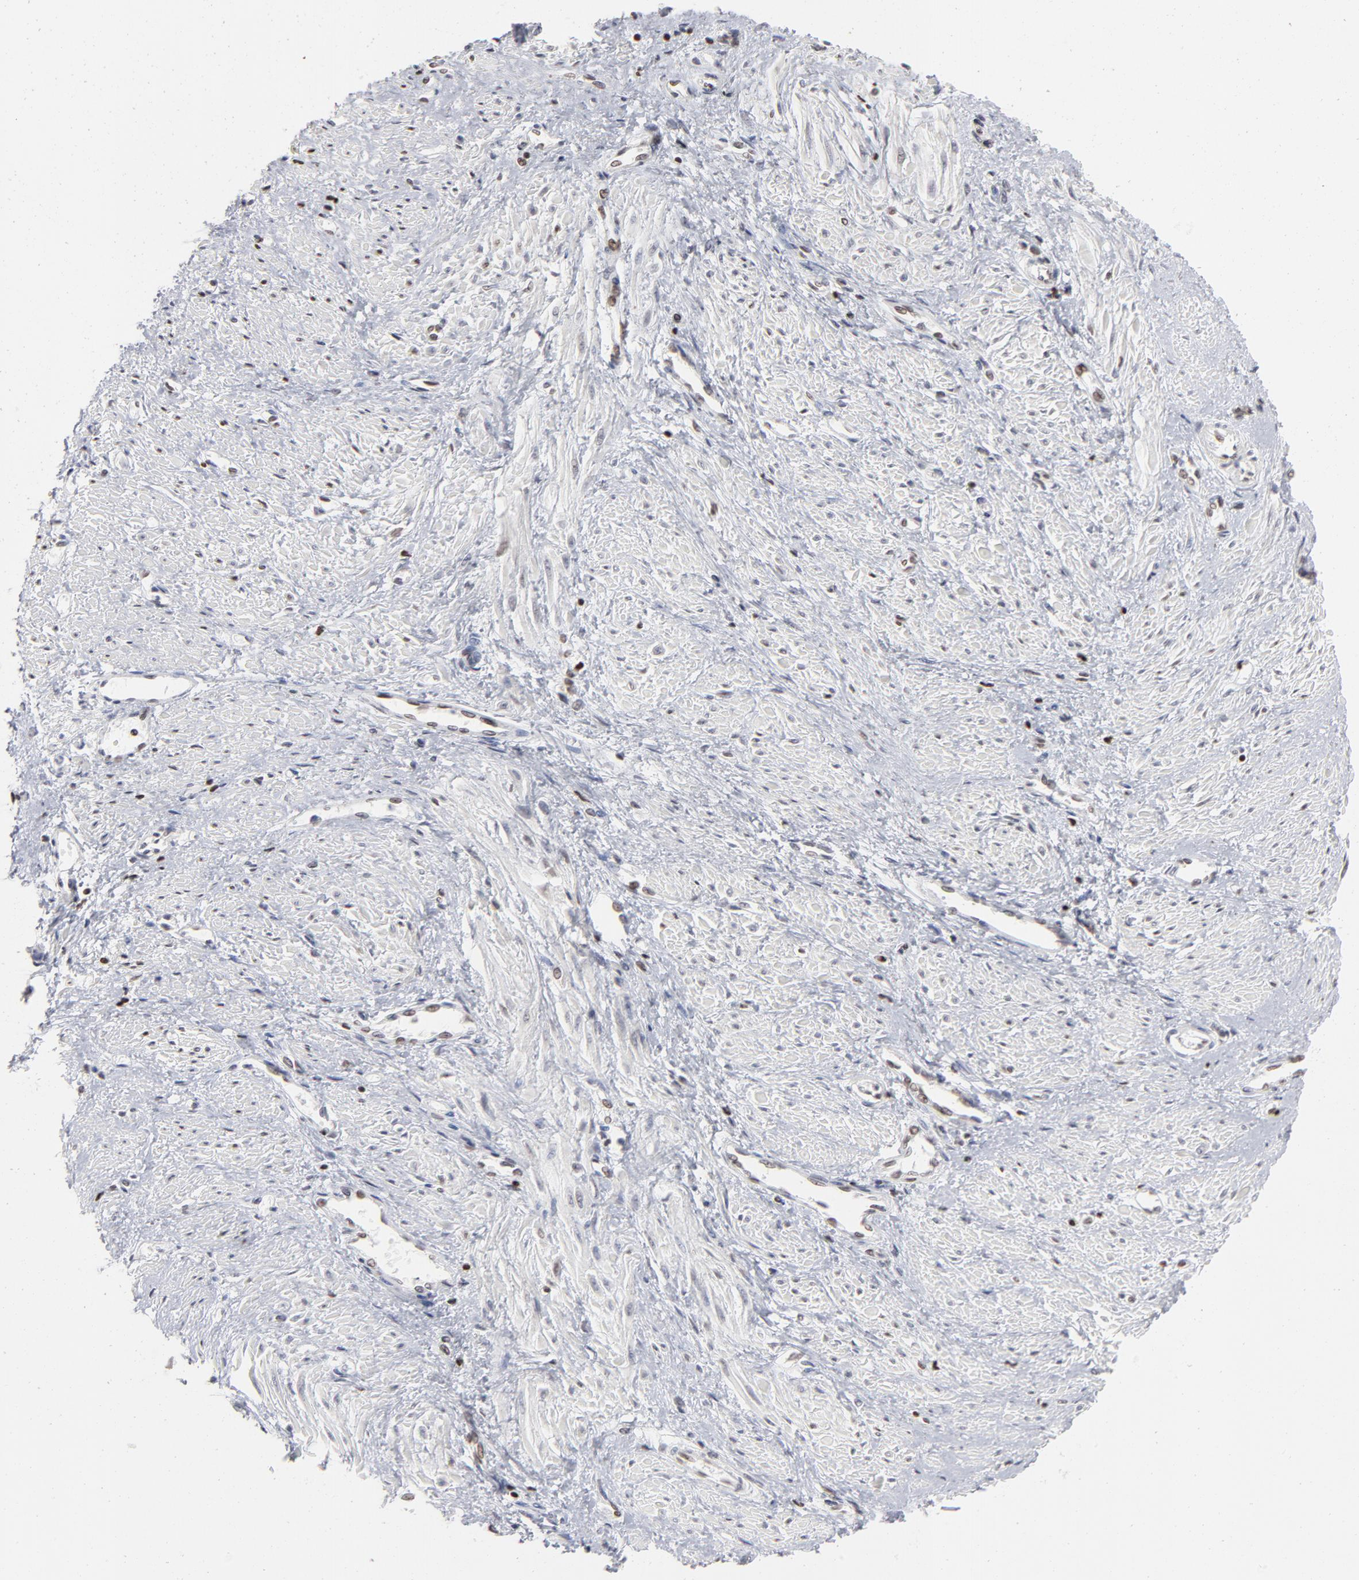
{"staining": {"intensity": "weak", "quantity": ">75%", "location": "nuclear"}, "tissue": "smooth muscle", "cell_type": "Smooth muscle cells", "image_type": "normal", "snomed": [{"axis": "morphology", "description": "Normal tissue, NOS"}, {"axis": "topography", "description": "Smooth muscle"}, {"axis": "topography", "description": "Uterus"}], "caption": "Smooth muscle stained with DAB immunohistochemistry (IHC) displays low levels of weak nuclear expression in approximately >75% of smooth muscle cells. The protein is stained brown, and the nuclei are stained in blue (DAB IHC with brightfield microscopy, high magnification).", "gene": "PARP1", "patient": {"sex": "female", "age": 39}}